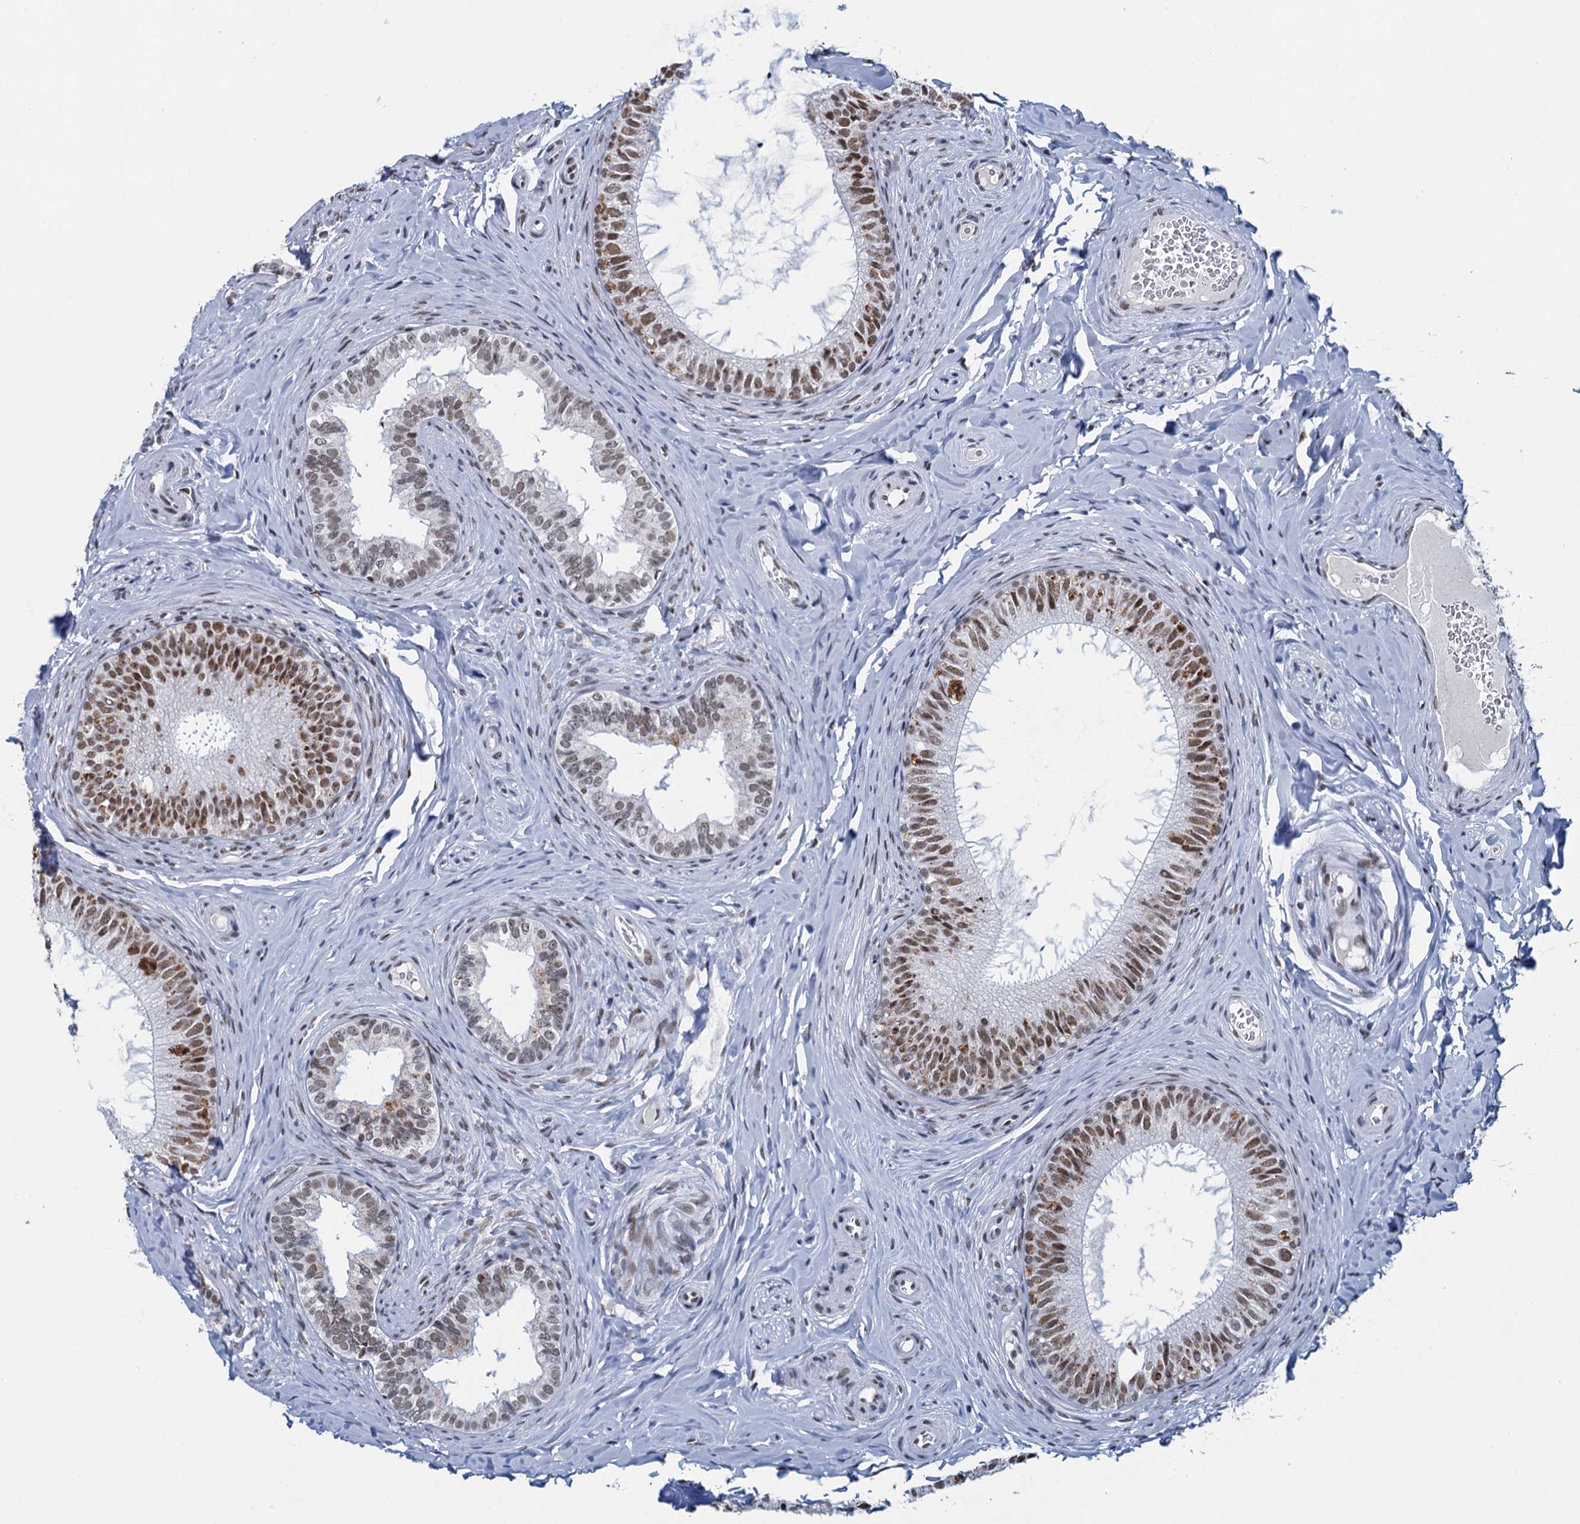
{"staining": {"intensity": "moderate", "quantity": ">75%", "location": "nuclear"}, "tissue": "epididymis", "cell_type": "Glandular cells", "image_type": "normal", "snomed": [{"axis": "morphology", "description": "Normal tissue, NOS"}, {"axis": "topography", "description": "Epididymis"}], "caption": "Protein expression by immunohistochemistry (IHC) demonstrates moderate nuclear staining in approximately >75% of glandular cells in benign epididymis.", "gene": "HNRNPUL2", "patient": {"sex": "male", "age": 34}}